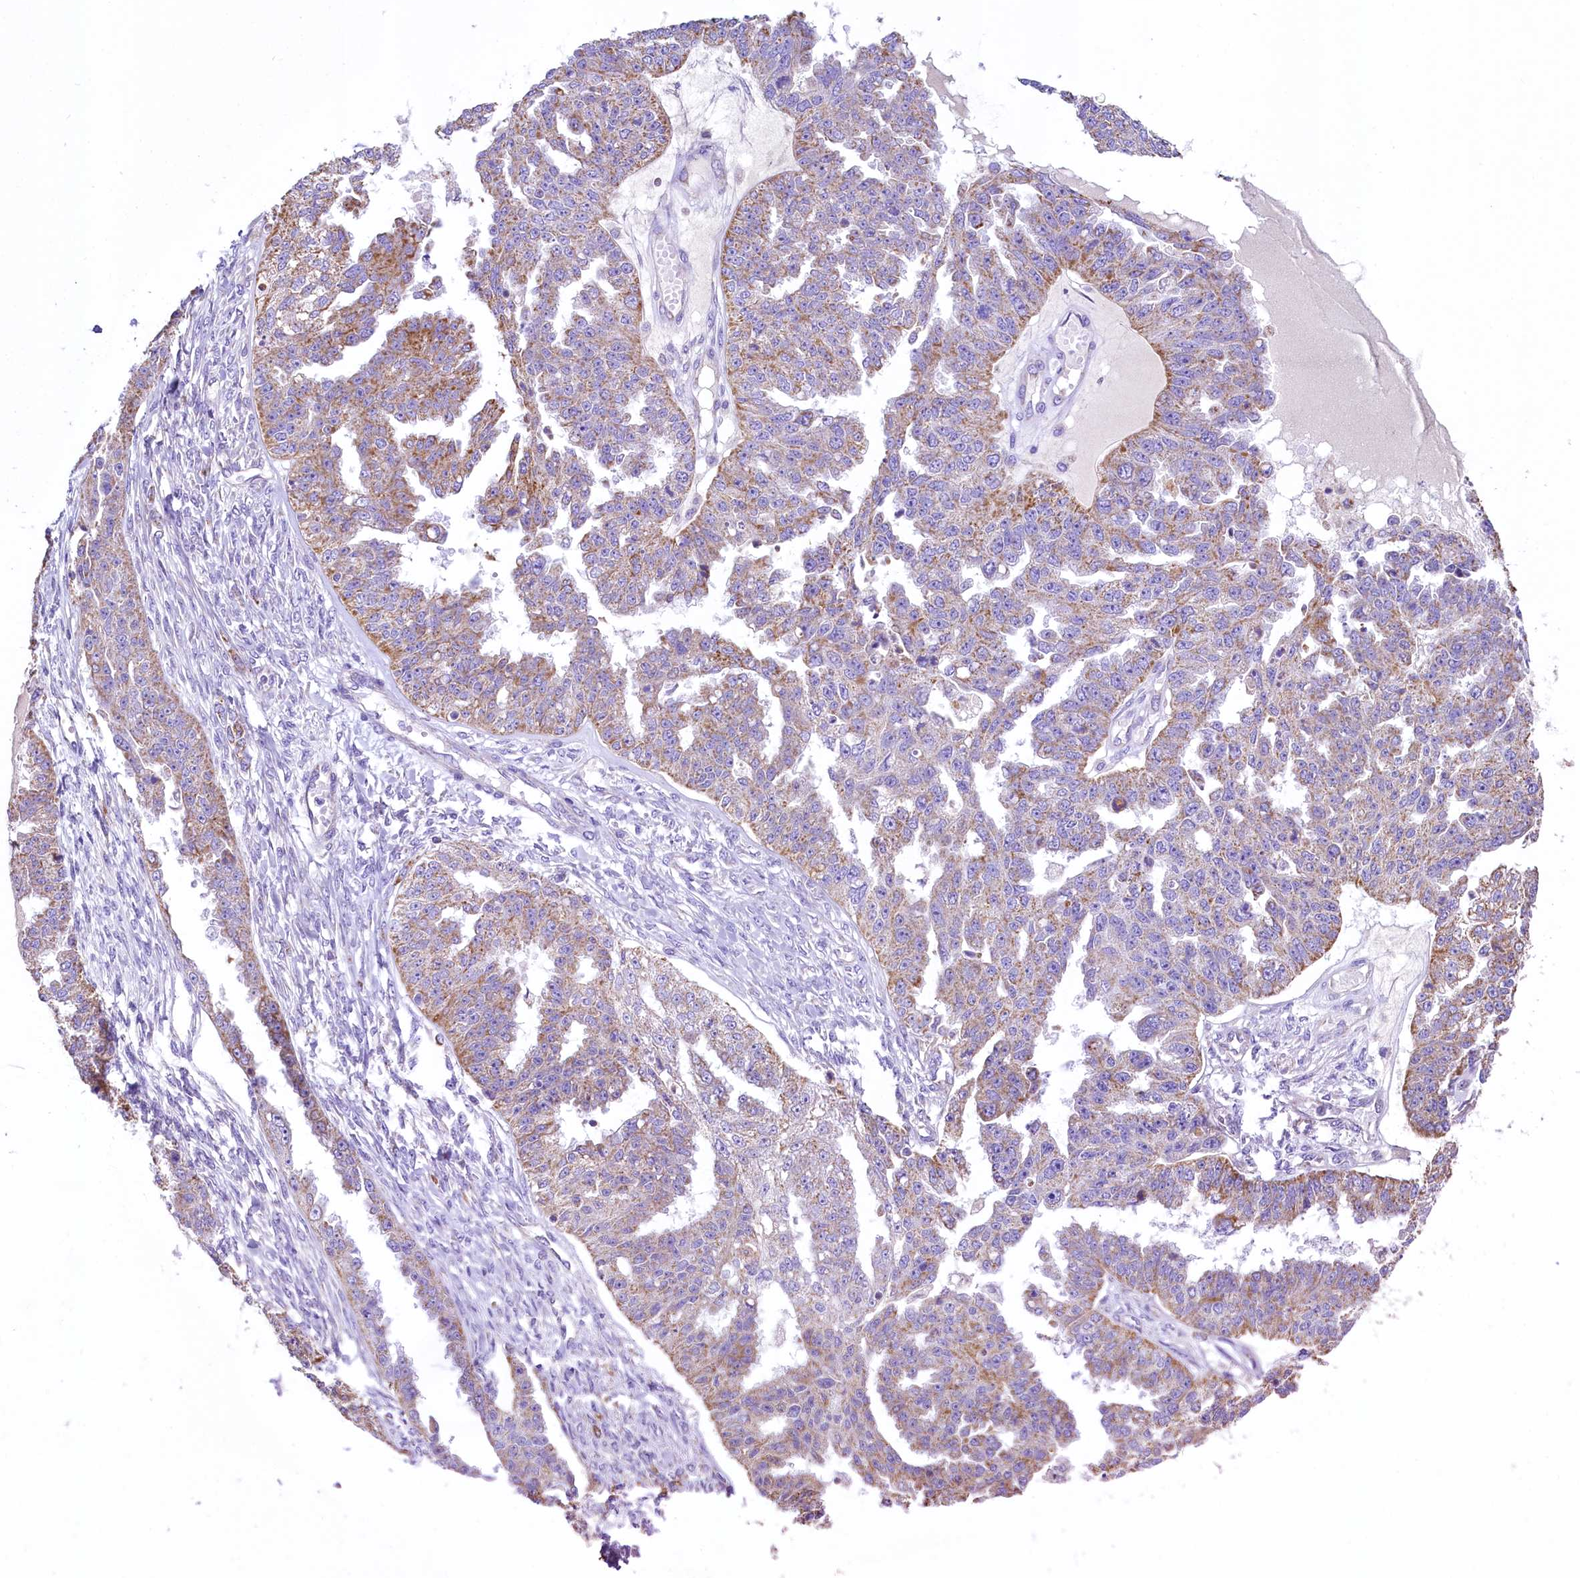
{"staining": {"intensity": "moderate", "quantity": "25%-75%", "location": "cytoplasmic/membranous"}, "tissue": "ovarian cancer", "cell_type": "Tumor cells", "image_type": "cancer", "snomed": [{"axis": "morphology", "description": "Cystadenocarcinoma, serous, NOS"}, {"axis": "topography", "description": "Ovary"}], "caption": "A medium amount of moderate cytoplasmic/membranous positivity is seen in about 25%-75% of tumor cells in ovarian cancer tissue. (brown staining indicates protein expression, while blue staining denotes nuclei).", "gene": "IDH3A", "patient": {"sex": "female", "age": 58}}